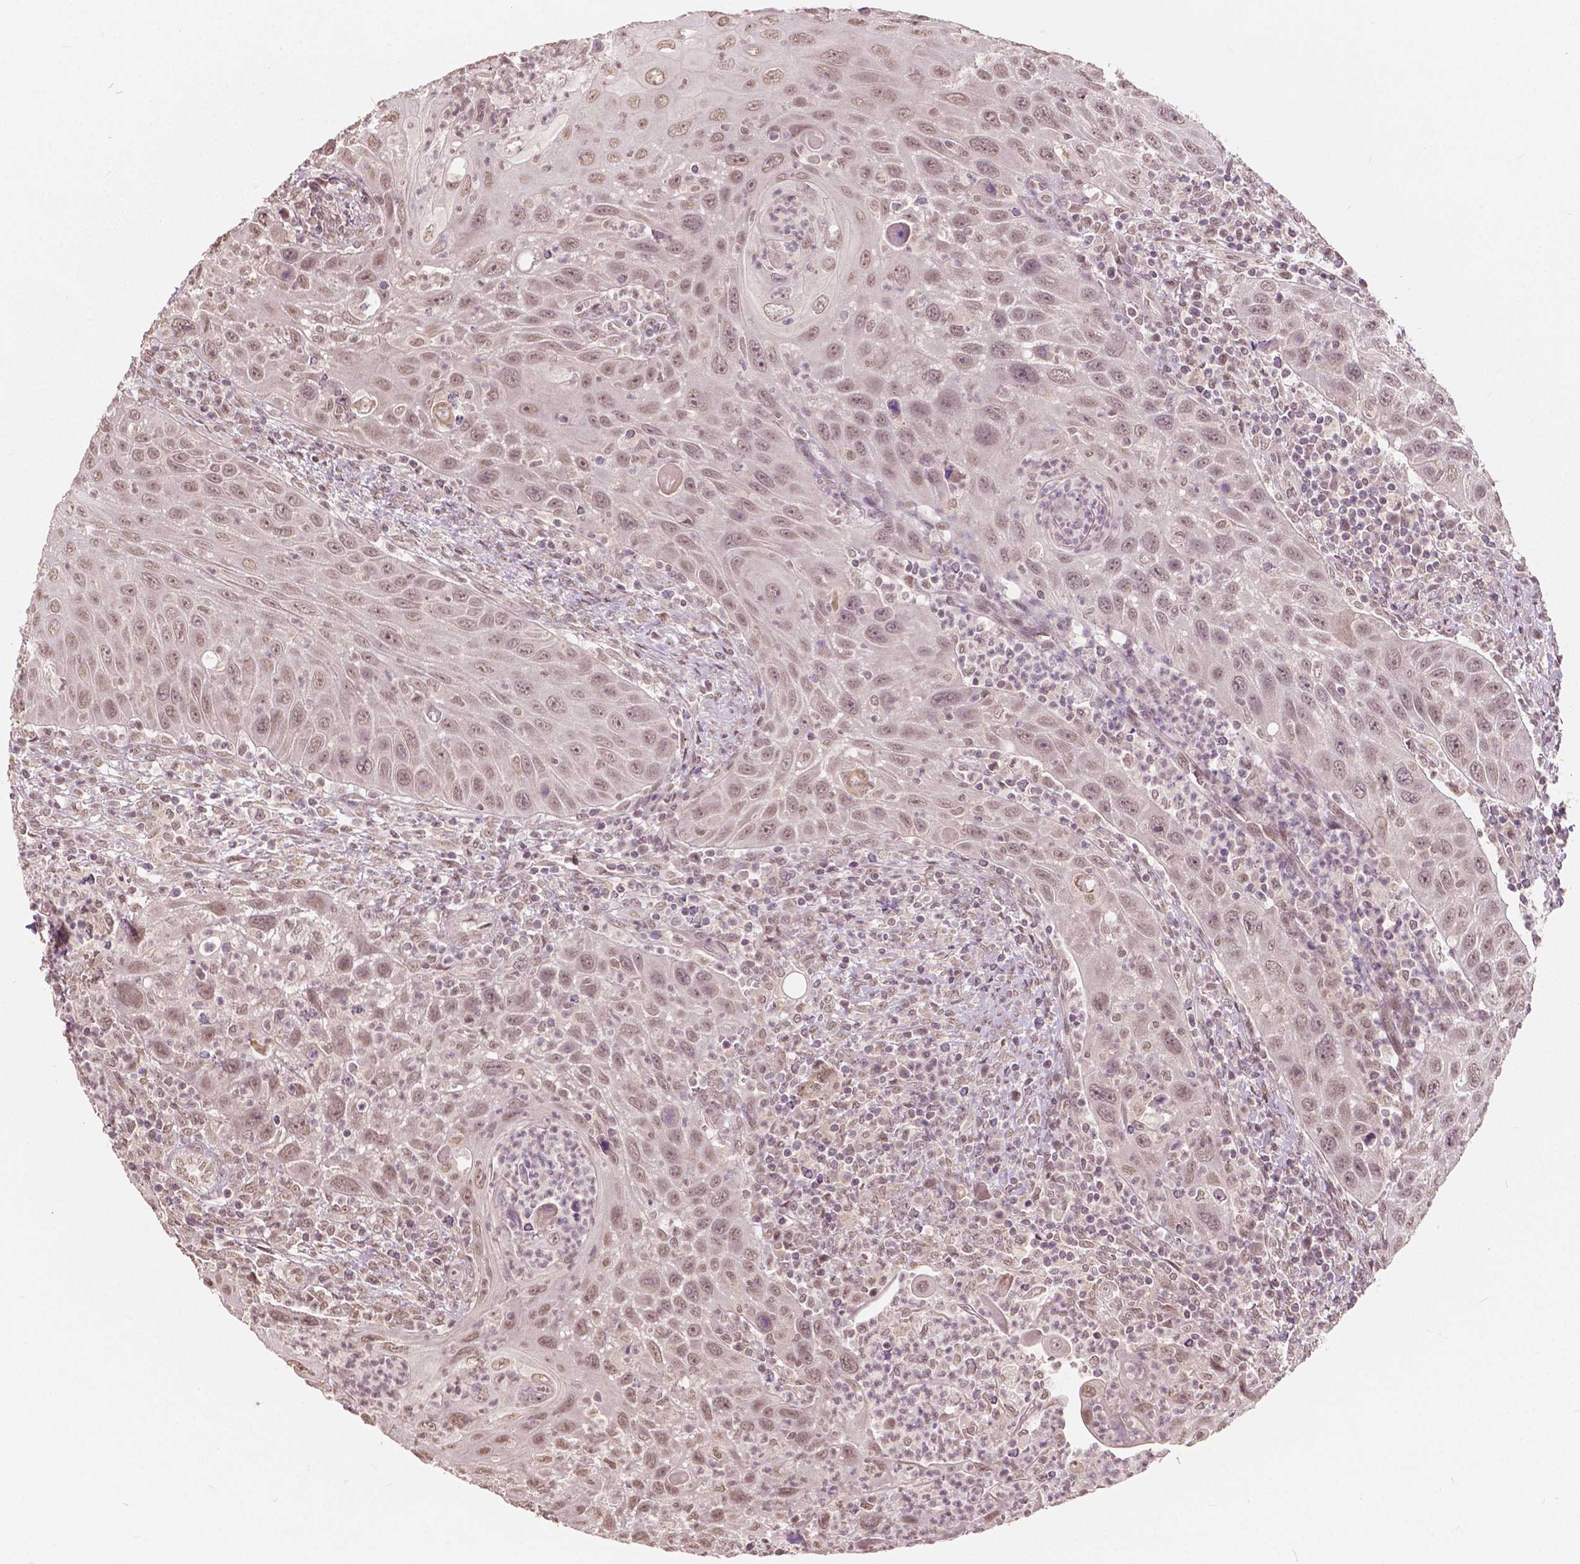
{"staining": {"intensity": "moderate", "quantity": ">75%", "location": "nuclear"}, "tissue": "head and neck cancer", "cell_type": "Tumor cells", "image_type": "cancer", "snomed": [{"axis": "morphology", "description": "Squamous cell carcinoma, NOS"}, {"axis": "topography", "description": "Head-Neck"}], "caption": "The image displays immunohistochemical staining of squamous cell carcinoma (head and neck). There is moderate nuclear staining is appreciated in approximately >75% of tumor cells. The protein of interest is stained brown, and the nuclei are stained in blue (DAB IHC with brightfield microscopy, high magnification).", "gene": "HOXA10", "patient": {"sex": "male", "age": 69}}